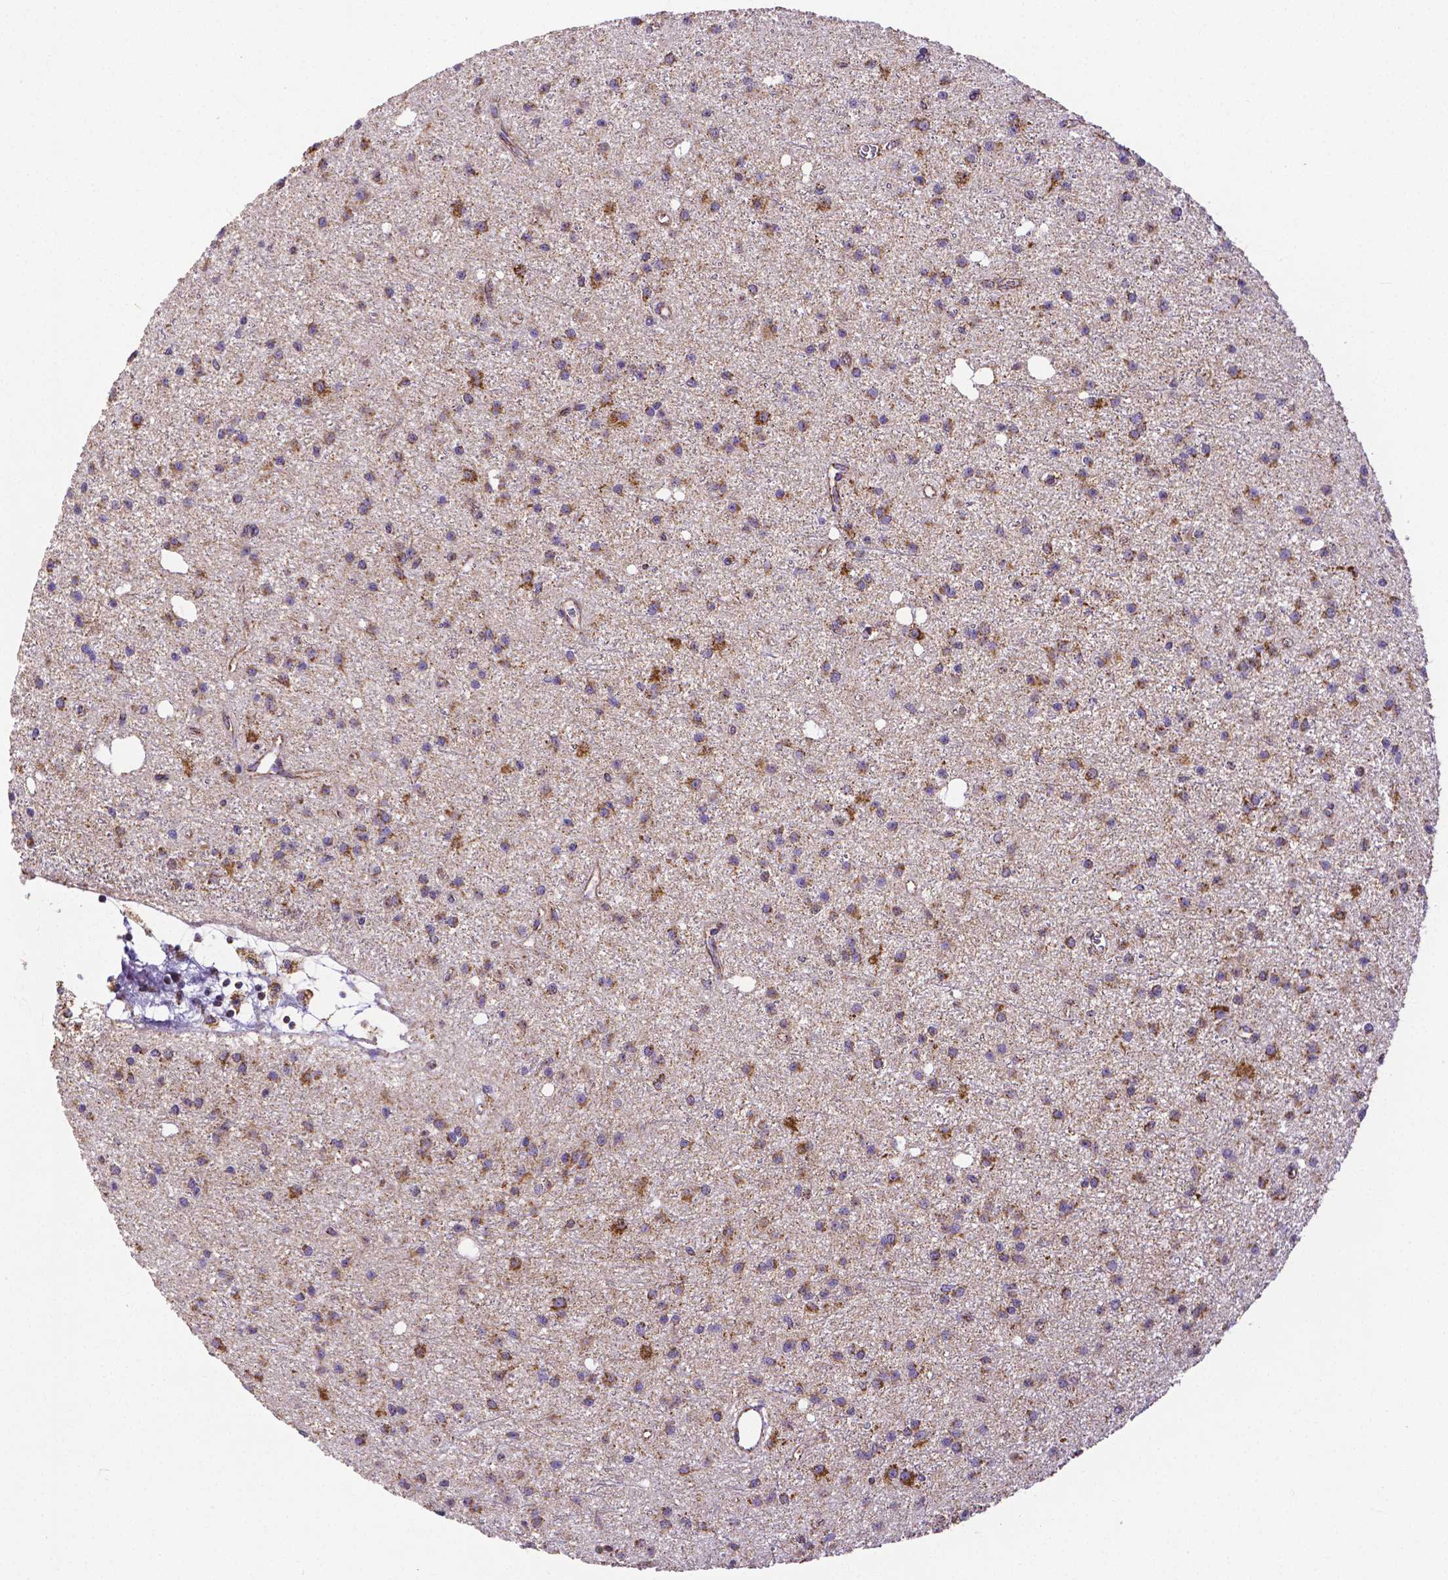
{"staining": {"intensity": "moderate", "quantity": ">75%", "location": "cytoplasmic/membranous"}, "tissue": "glioma", "cell_type": "Tumor cells", "image_type": "cancer", "snomed": [{"axis": "morphology", "description": "Glioma, malignant, Low grade"}, {"axis": "topography", "description": "Brain"}], "caption": "This is an image of immunohistochemistry staining of glioma, which shows moderate staining in the cytoplasmic/membranous of tumor cells.", "gene": "MACC1", "patient": {"sex": "male", "age": 27}}